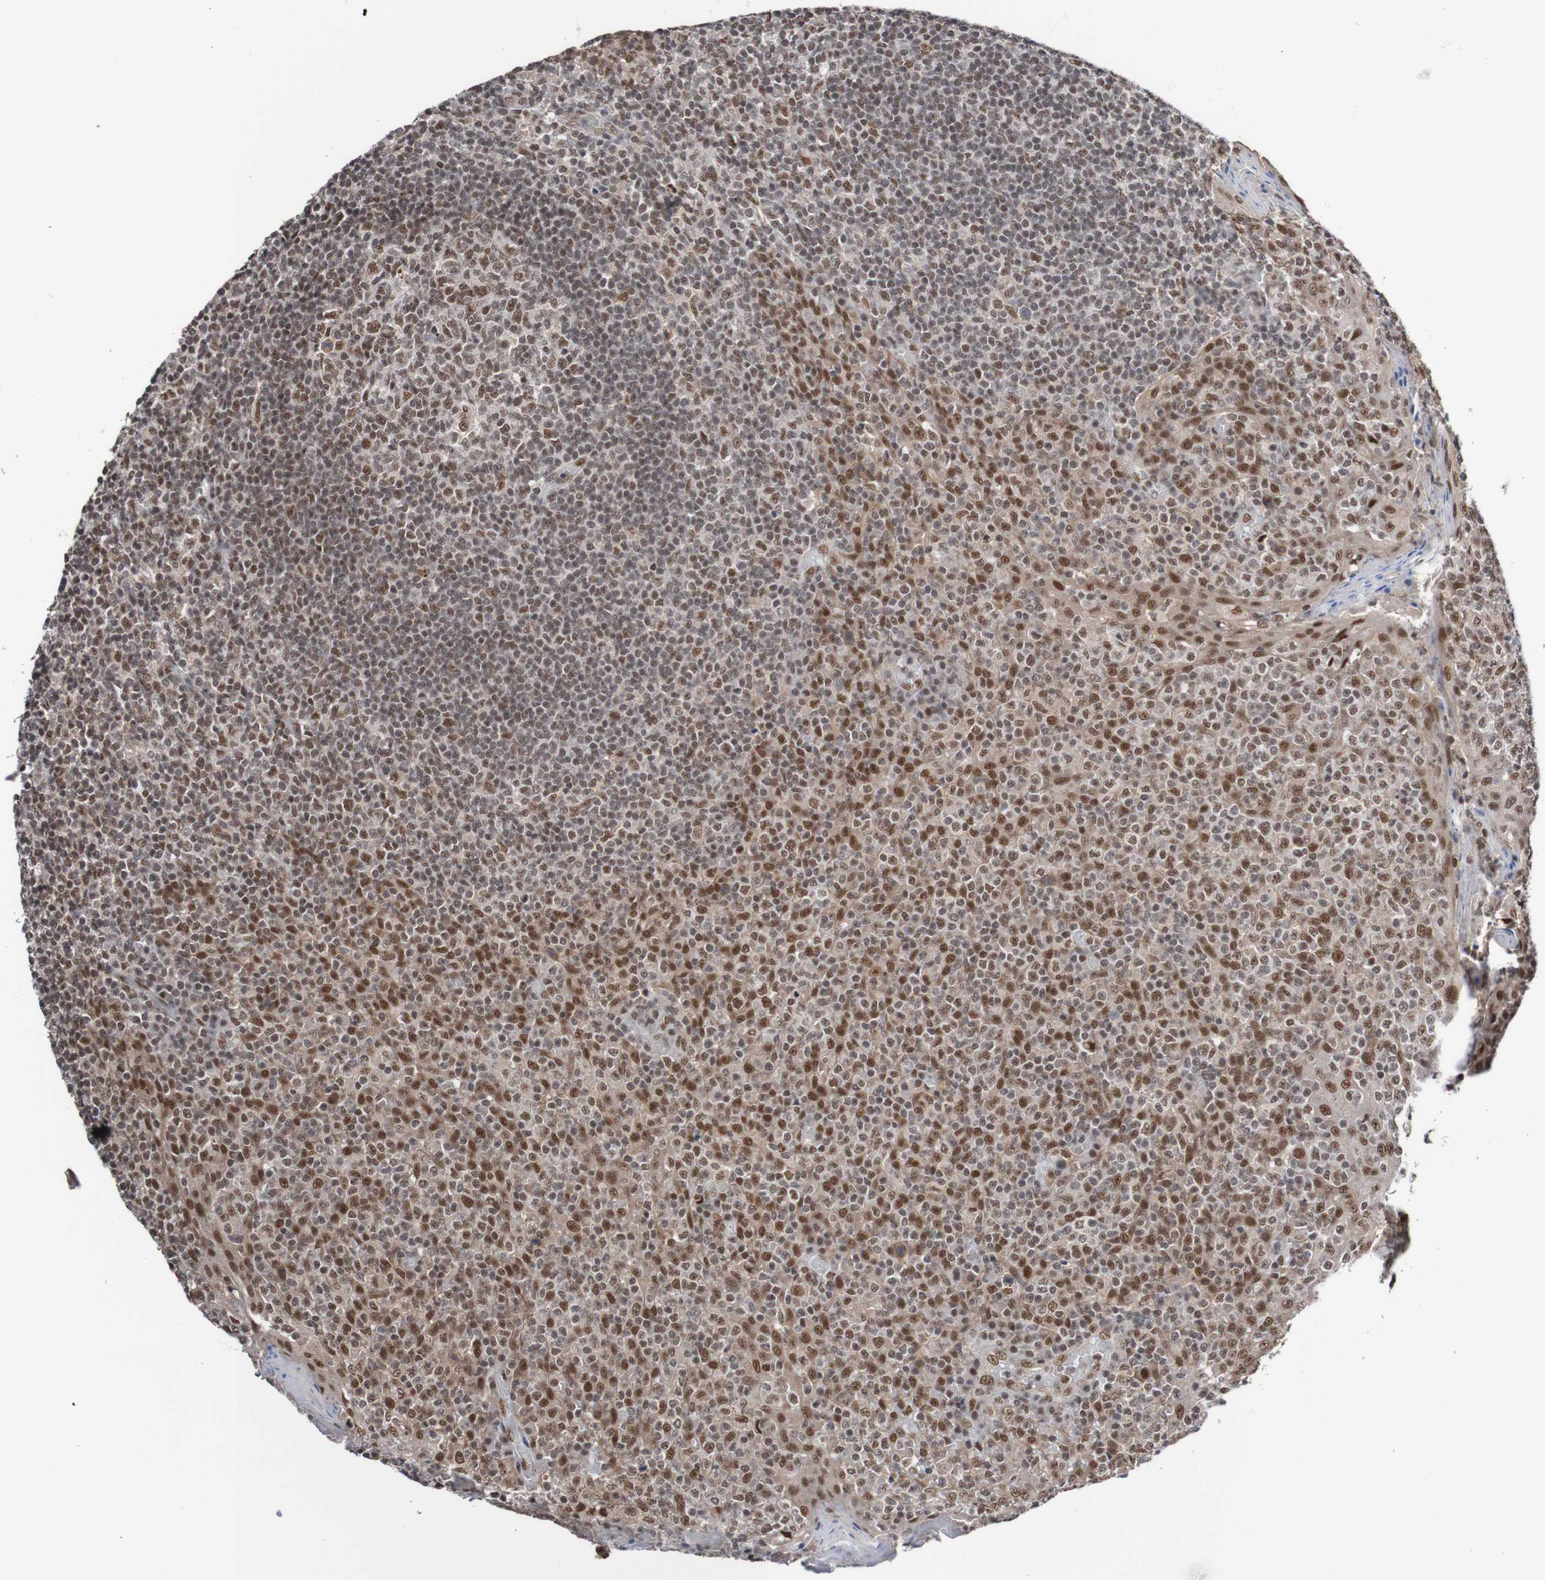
{"staining": {"intensity": "strong", "quantity": ">75%", "location": "nuclear"}, "tissue": "tonsil", "cell_type": "Germinal center cells", "image_type": "normal", "snomed": [{"axis": "morphology", "description": "Normal tissue, NOS"}, {"axis": "topography", "description": "Tonsil"}], "caption": "DAB (3,3'-diaminobenzidine) immunohistochemical staining of benign tonsil reveals strong nuclear protein staining in about >75% of germinal center cells.", "gene": "CDC5L", "patient": {"sex": "female", "age": 19}}